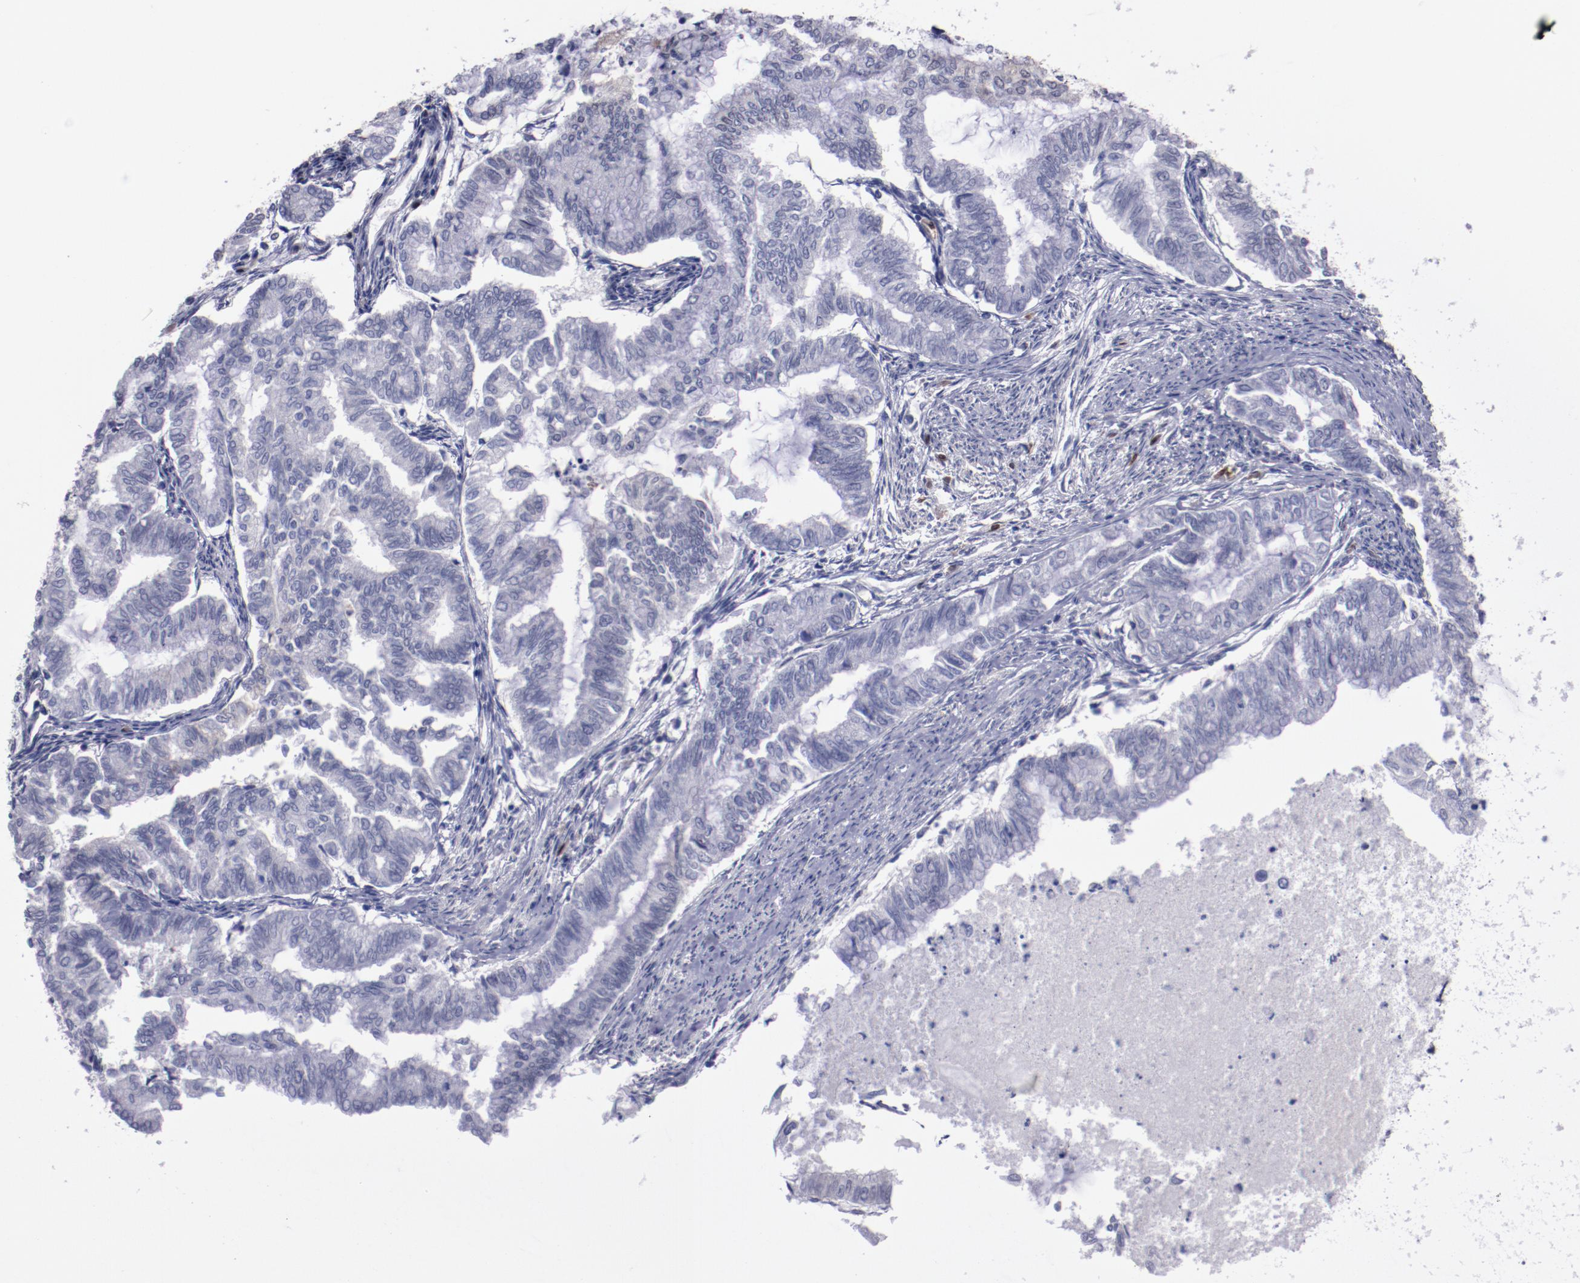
{"staining": {"intensity": "negative", "quantity": "none", "location": "none"}, "tissue": "endometrial cancer", "cell_type": "Tumor cells", "image_type": "cancer", "snomed": [{"axis": "morphology", "description": "Adenocarcinoma, NOS"}, {"axis": "topography", "description": "Endometrium"}], "caption": "IHC micrograph of human adenocarcinoma (endometrial) stained for a protein (brown), which shows no positivity in tumor cells. (DAB immunohistochemistry (IHC) with hematoxylin counter stain).", "gene": "IRF4", "patient": {"sex": "female", "age": 79}}